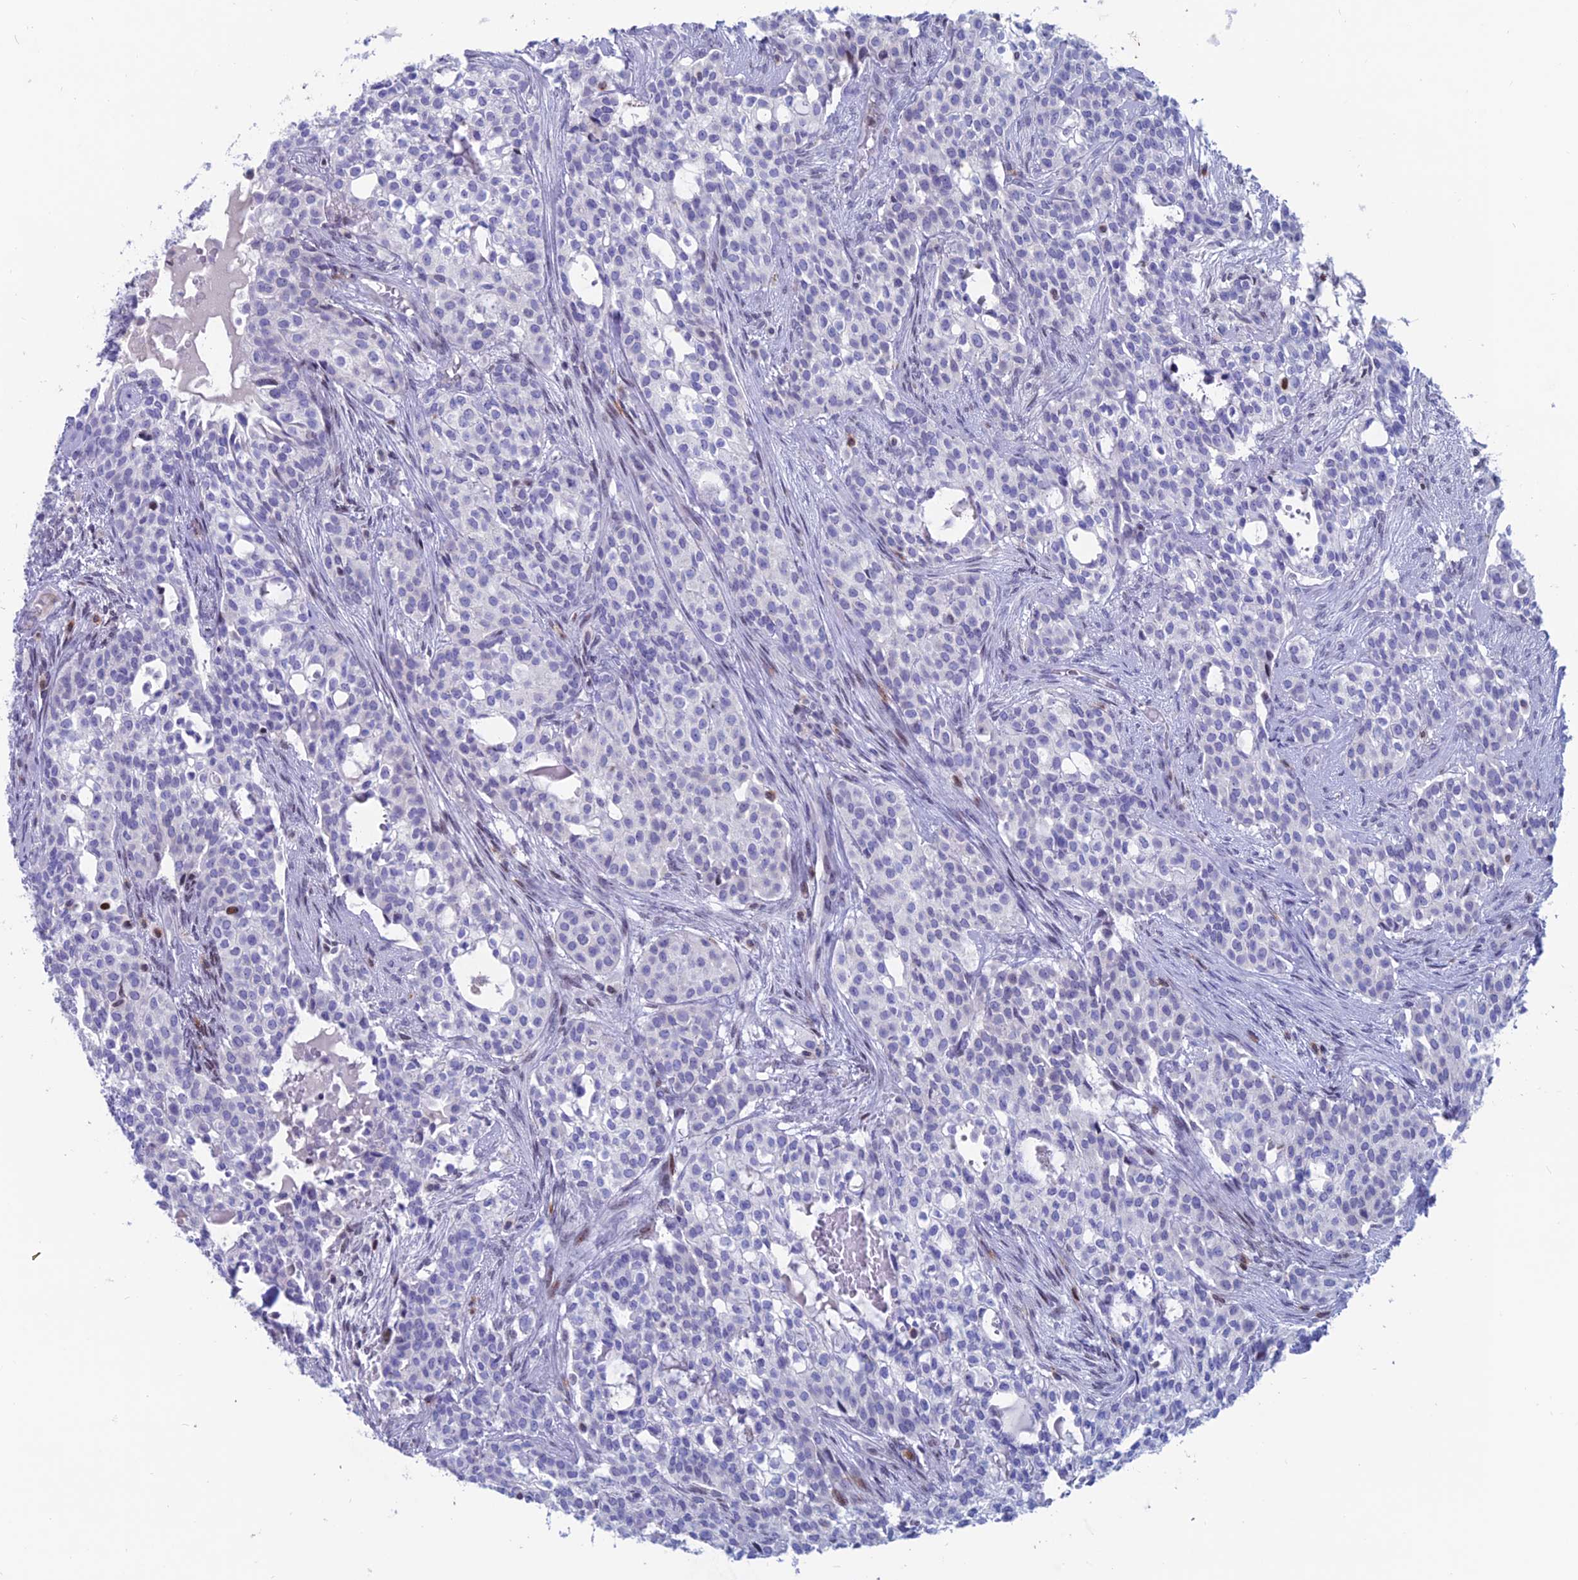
{"staining": {"intensity": "negative", "quantity": "none", "location": "none"}, "tissue": "head and neck cancer", "cell_type": "Tumor cells", "image_type": "cancer", "snomed": [{"axis": "morphology", "description": "Adenocarcinoma, NOS"}, {"axis": "topography", "description": "Head-Neck"}], "caption": "DAB immunohistochemical staining of human head and neck cancer (adenocarcinoma) exhibits no significant staining in tumor cells. (IHC, brightfield microscopy, high magnification).", "gene": "CERS6", "patient": {"sex": "male", "age": 81}}